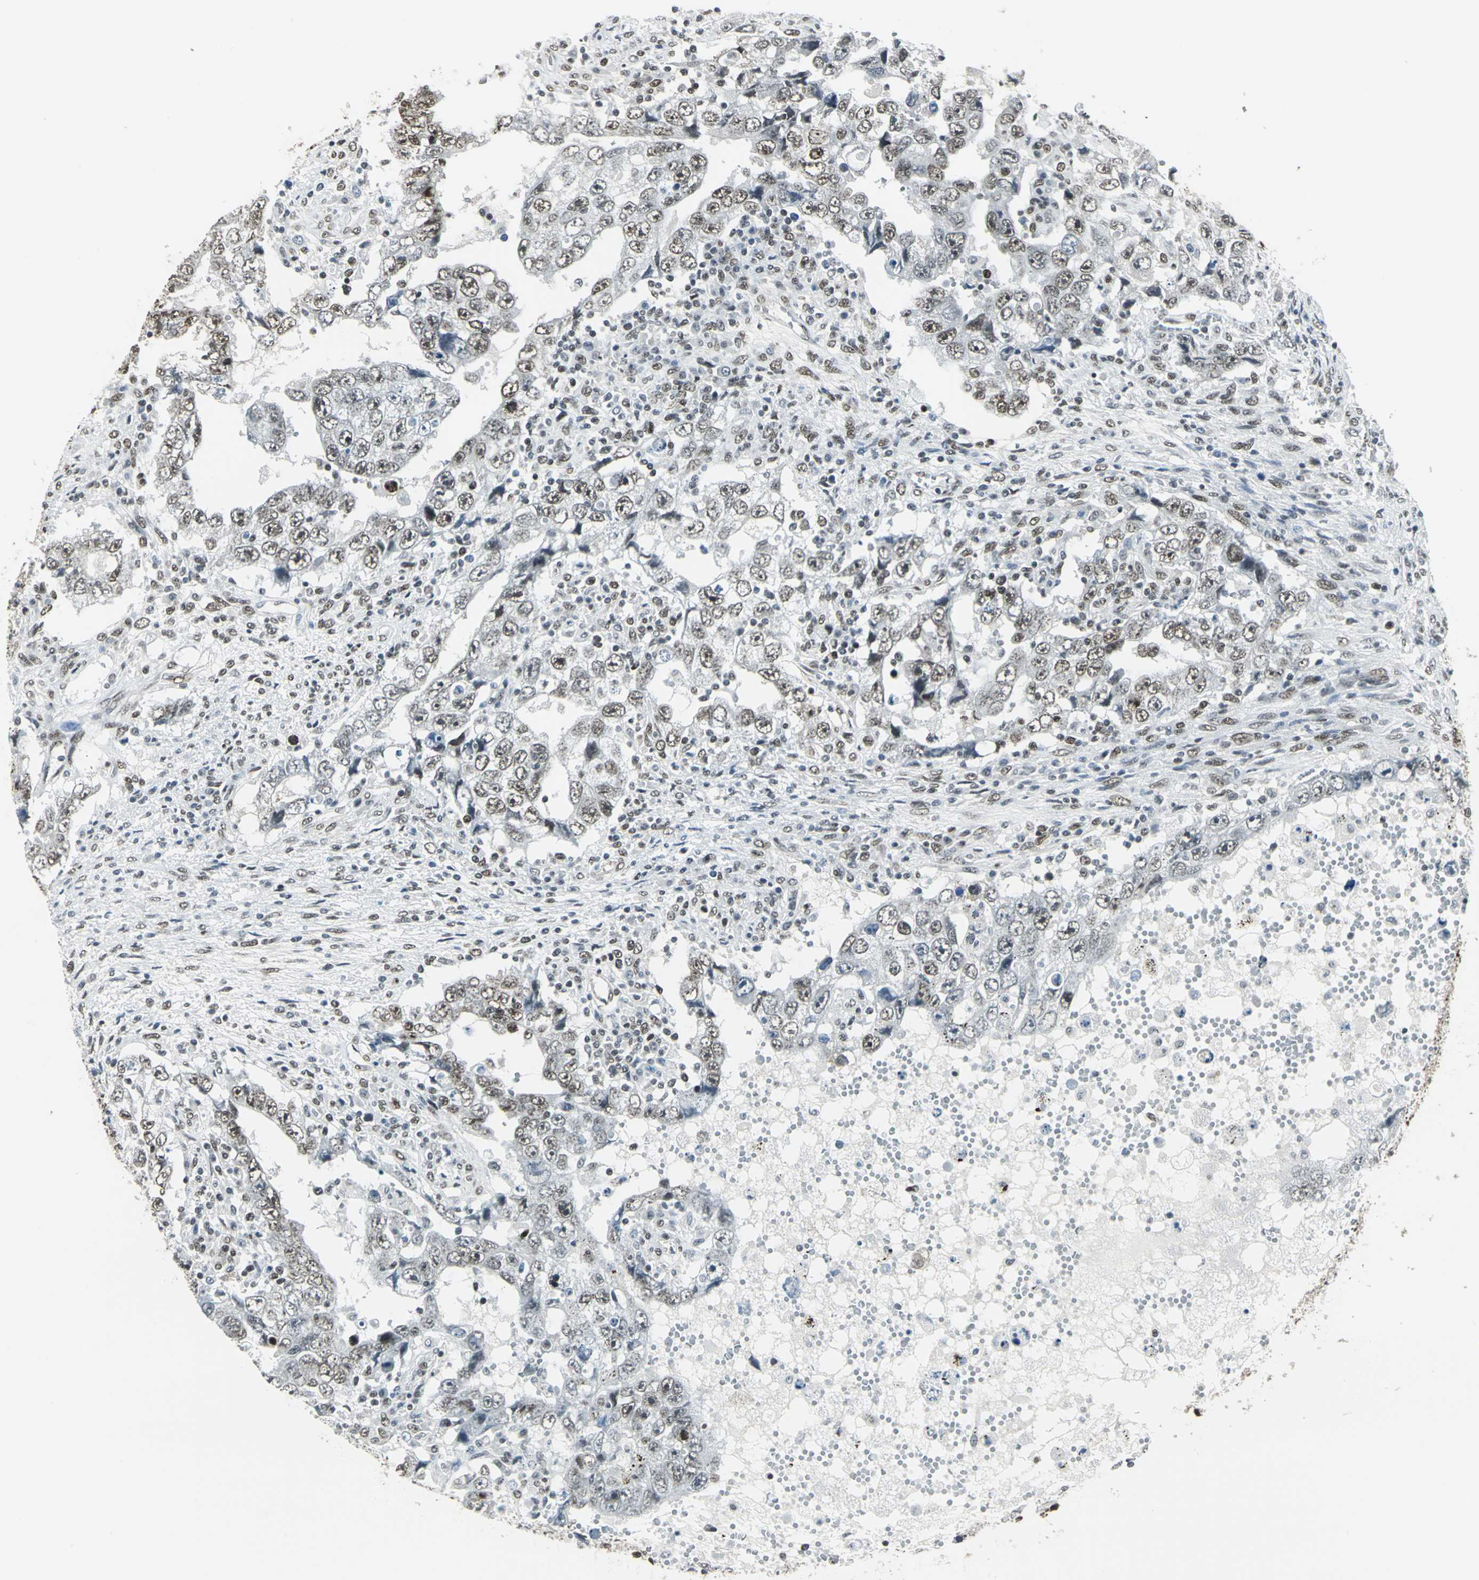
{"staining": {"intensity": "moderate", "quantity": ">75%", "location": "nuclear"}, "tissue": "testis cancer", "cell_type": "Tumor cells", "image_type": "cancer", "snomed": [{"axis": "morphology", "description": "Carcinoma, Embryonal, NOS"}, {"axis": "topography", "description": "Testis"}], "caption": "IHC photomicrograph of human testis embryonal carcinoma stained for a protein (brown), which exhibits medium levels of moderate nuclear positivity in about >75% of tumor cells.", "gene": "ADNP", "patient": {"sex": "male", "age": 26}}